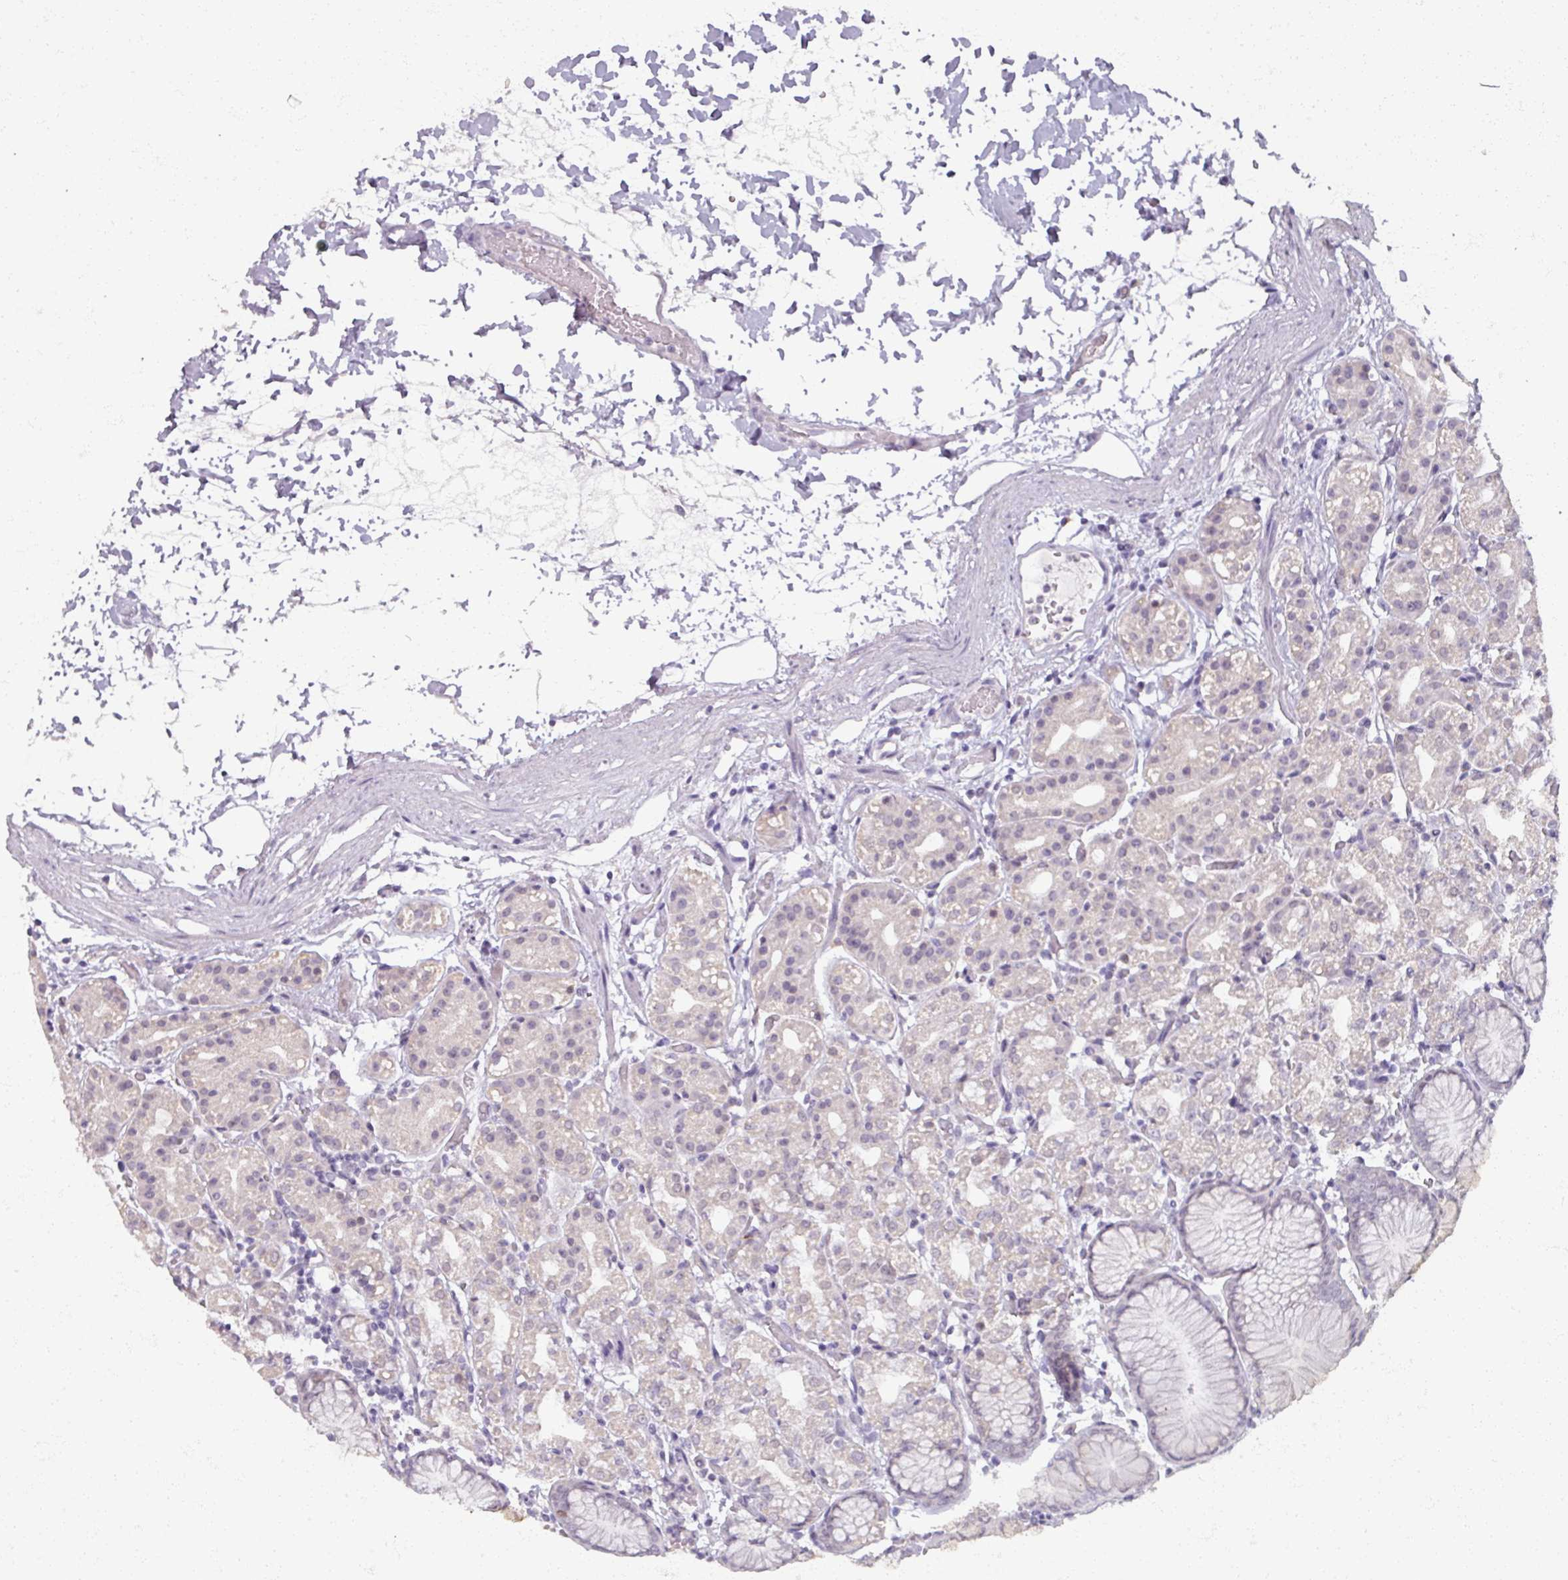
{"staining": {"intensity": "weak", "quantity": "25%-75%", "location": "cytoplasmic/membranous"}, "tissue": "stomach", "cell_type": "Glandular cells", "image_type": "normal", "snomed": [{"axis": "morphology", "description": "Normal tissue, NOS"}, {"axis": "topography", "description": "Stomach"}], "caption": "Immunohistochemical staining of unremarkable human stomach shows weak cytoplasmic/membranous protein positivity in about 25%-75% of glandular cells.", "gene": "SOX11", "patient": {"sex": "female", "age": 57}}